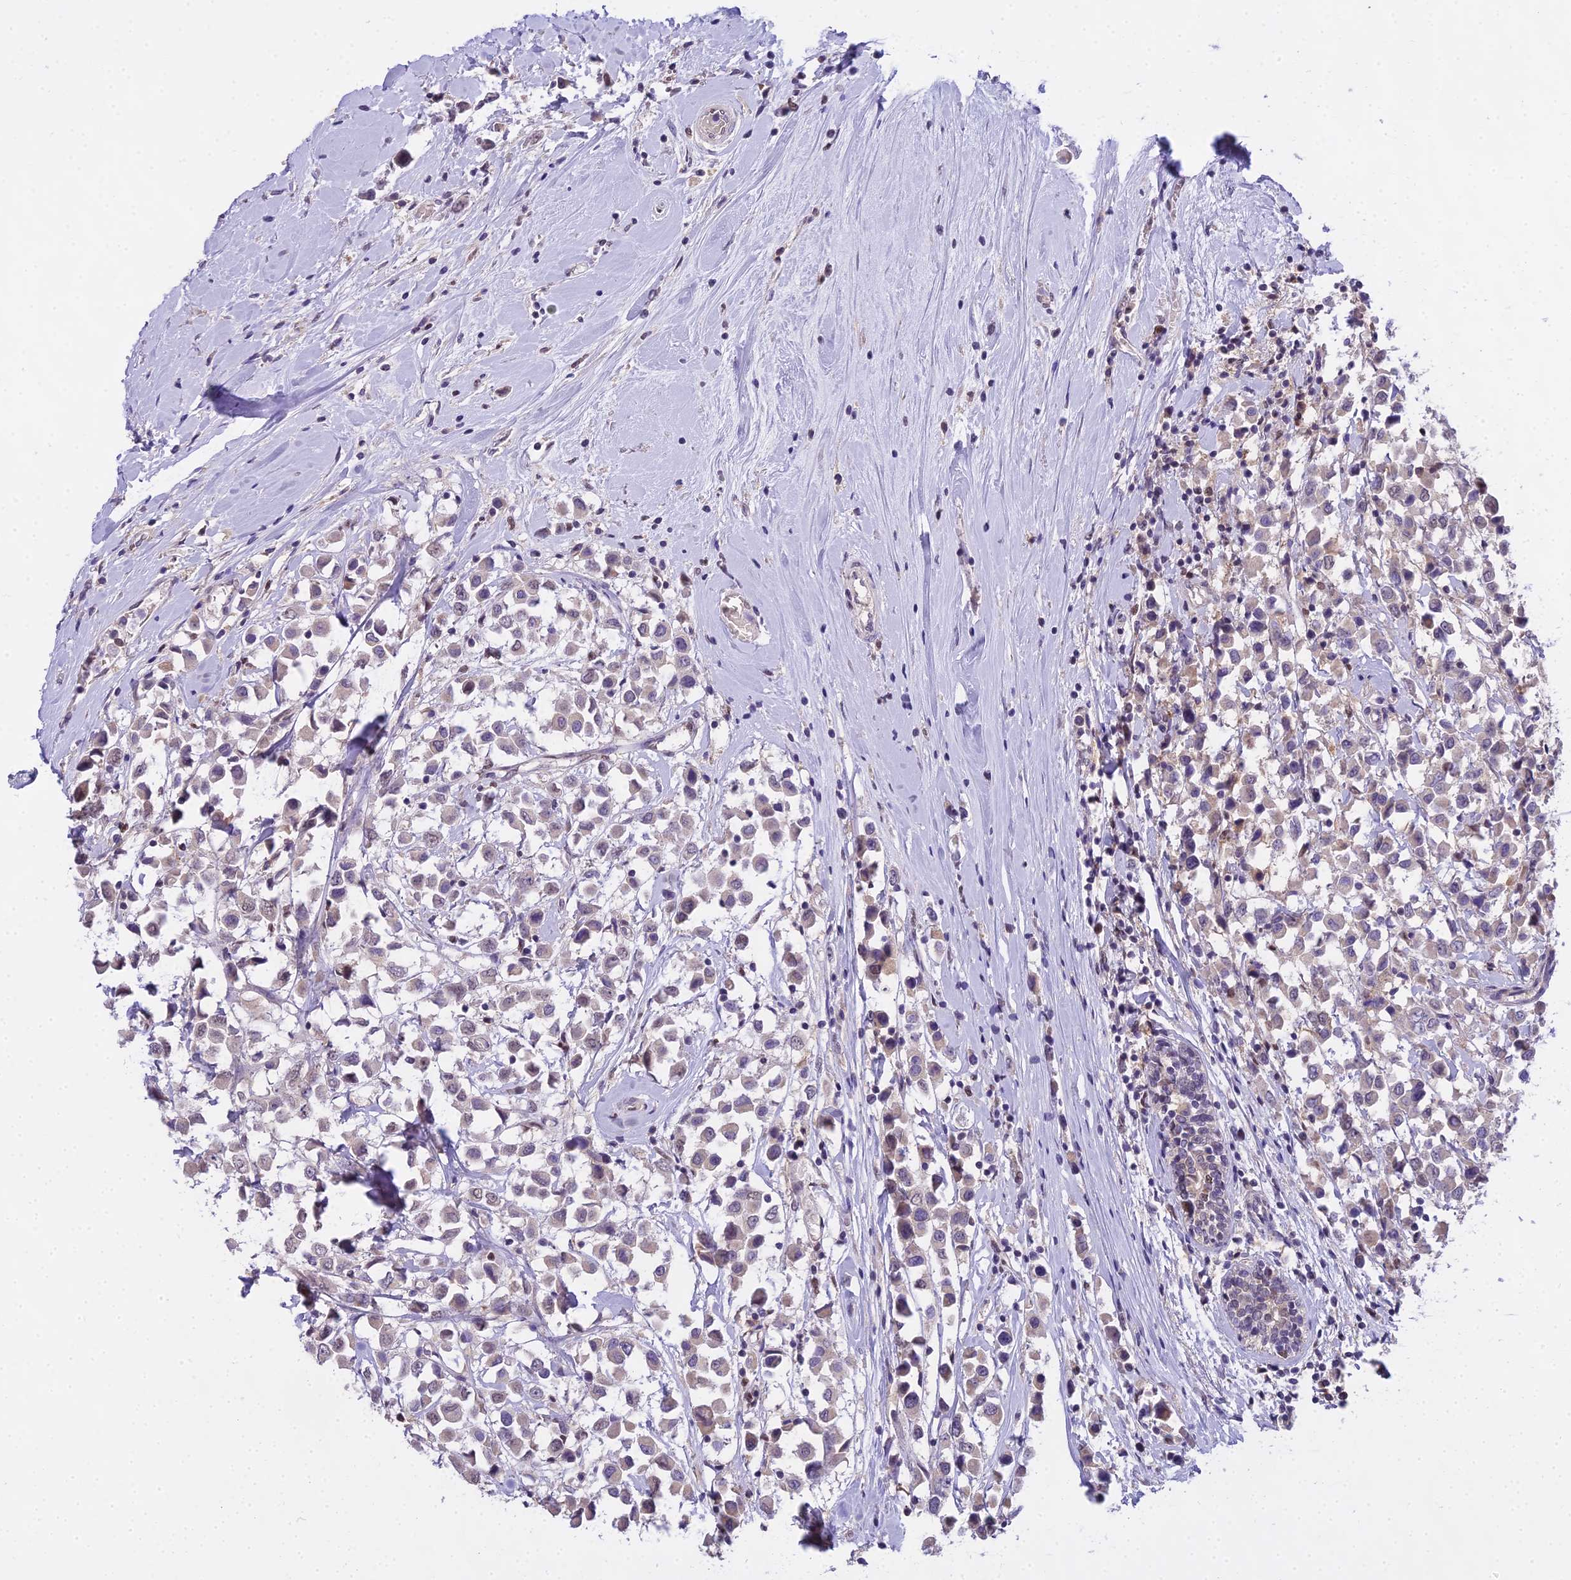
{"staining": {"intensity": "weak", "quantity": "<25%", "location": "cytoplasmic/membranous"}, "tissue": "breast cancer", "cell_type": "Tumor cells", "image_type": "cancer", "snomed": [{"axis": "morphology", "description": "Duct carcinoma"}, {"axis": "topography", "description": "Breast"}], "caption": "Infiltrating ductal carcinoma (breast) was stained to show a protein in brown. There is no significant staining in tumor cells. (Stains: DAB immunohistochemistry (IHC) with hematoxylin counter stain, Microscopy: brightfield microscopy at high magnification).", "gene": "MAT2A", "patient": {"sex": "female", "age": 61}}